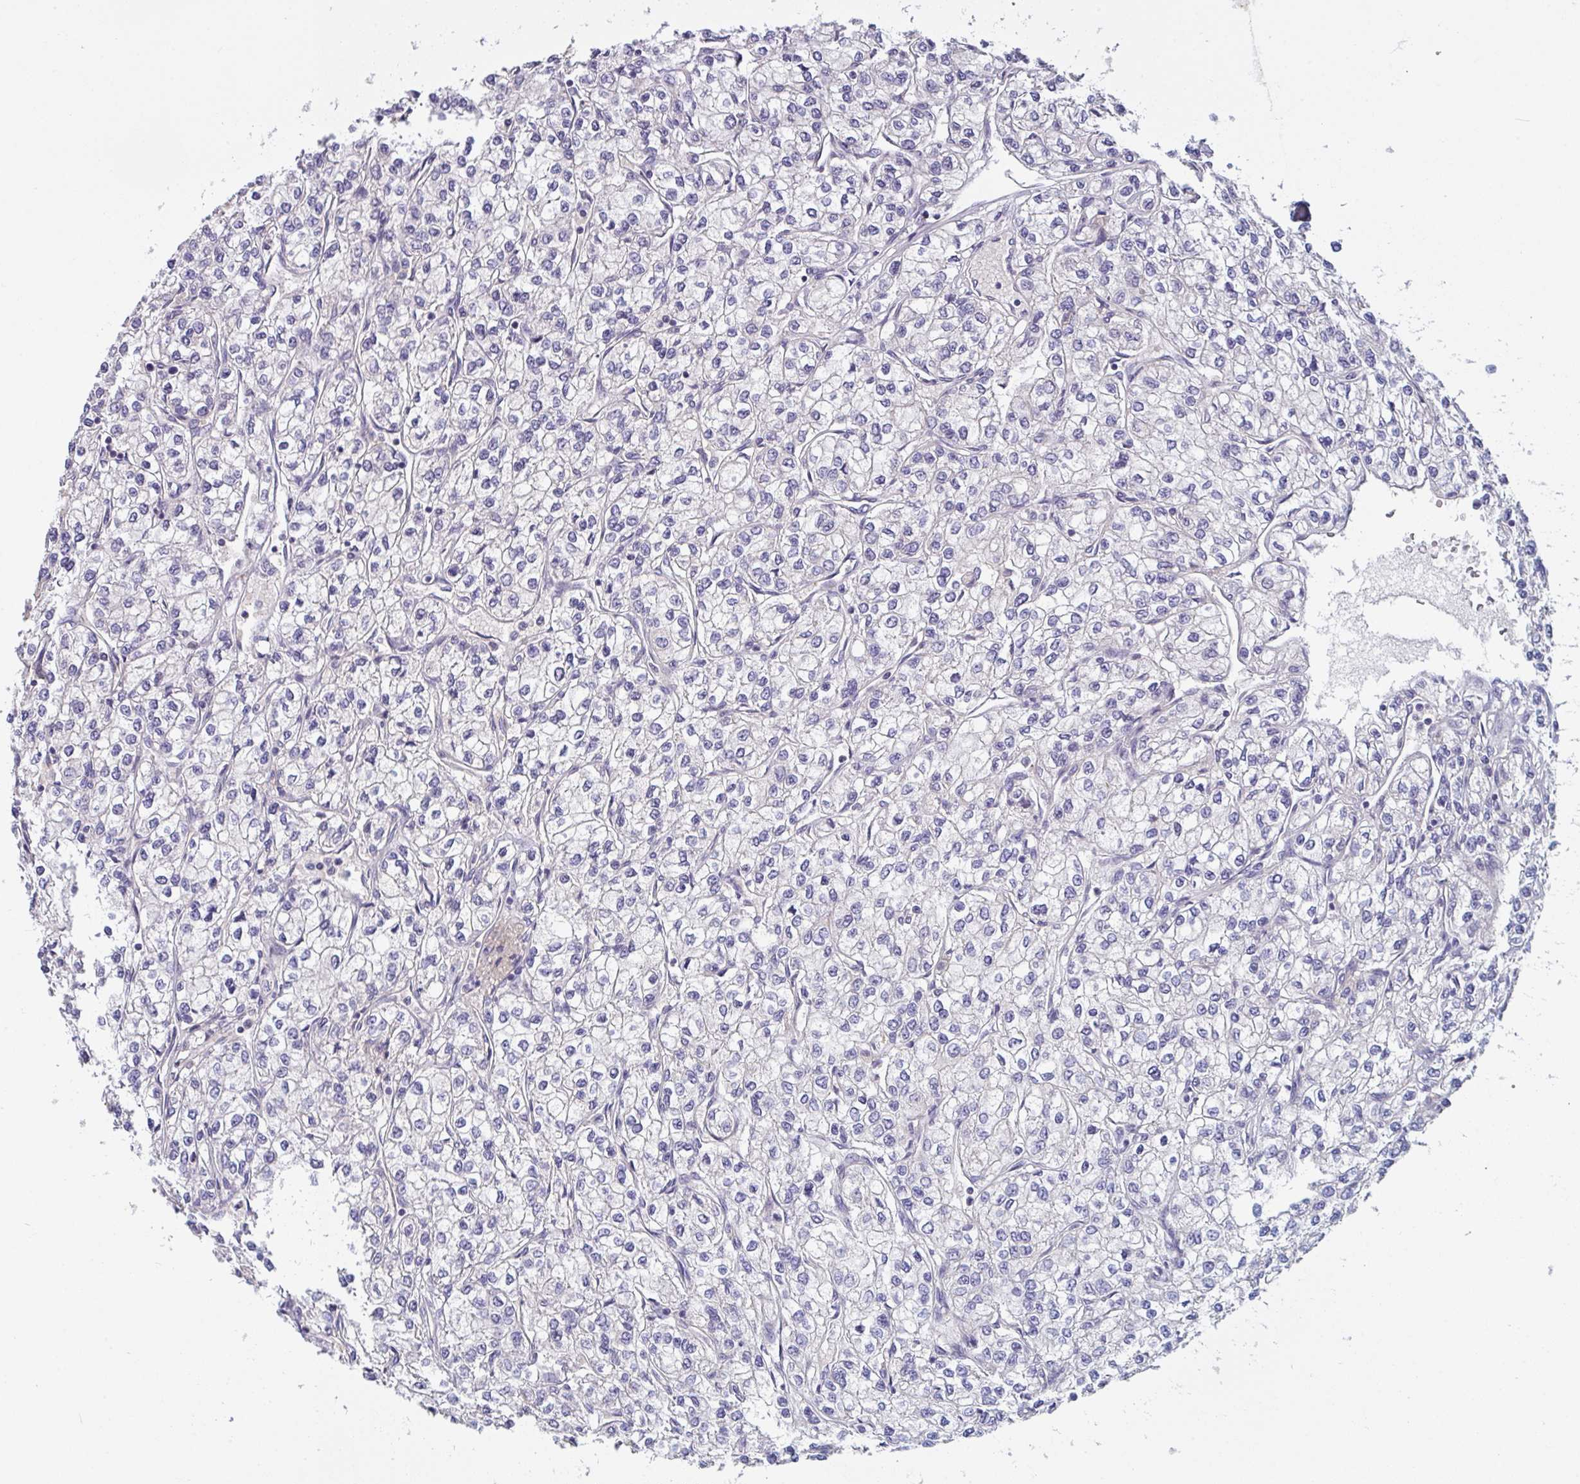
{"staining": {"intensity": "negative", "quantity": "none", "location": "none"}, "tissue": "renal cancer", "cell_type": "Tumor cells", "image_type": "cancer", "snomed": [{"axis": "morphology", "description": "Adenocarcinoma, NOS"}, {"axis": "topography", "description": "Kidney"}], "caption": "A micrograph of human renal adenocarcinoma is negative for staining in tumor cells. (DAB IHC with hematoxylin counter stain).", "gene": "MRPS2", "patient": {"sex": "male", "age": 80}}